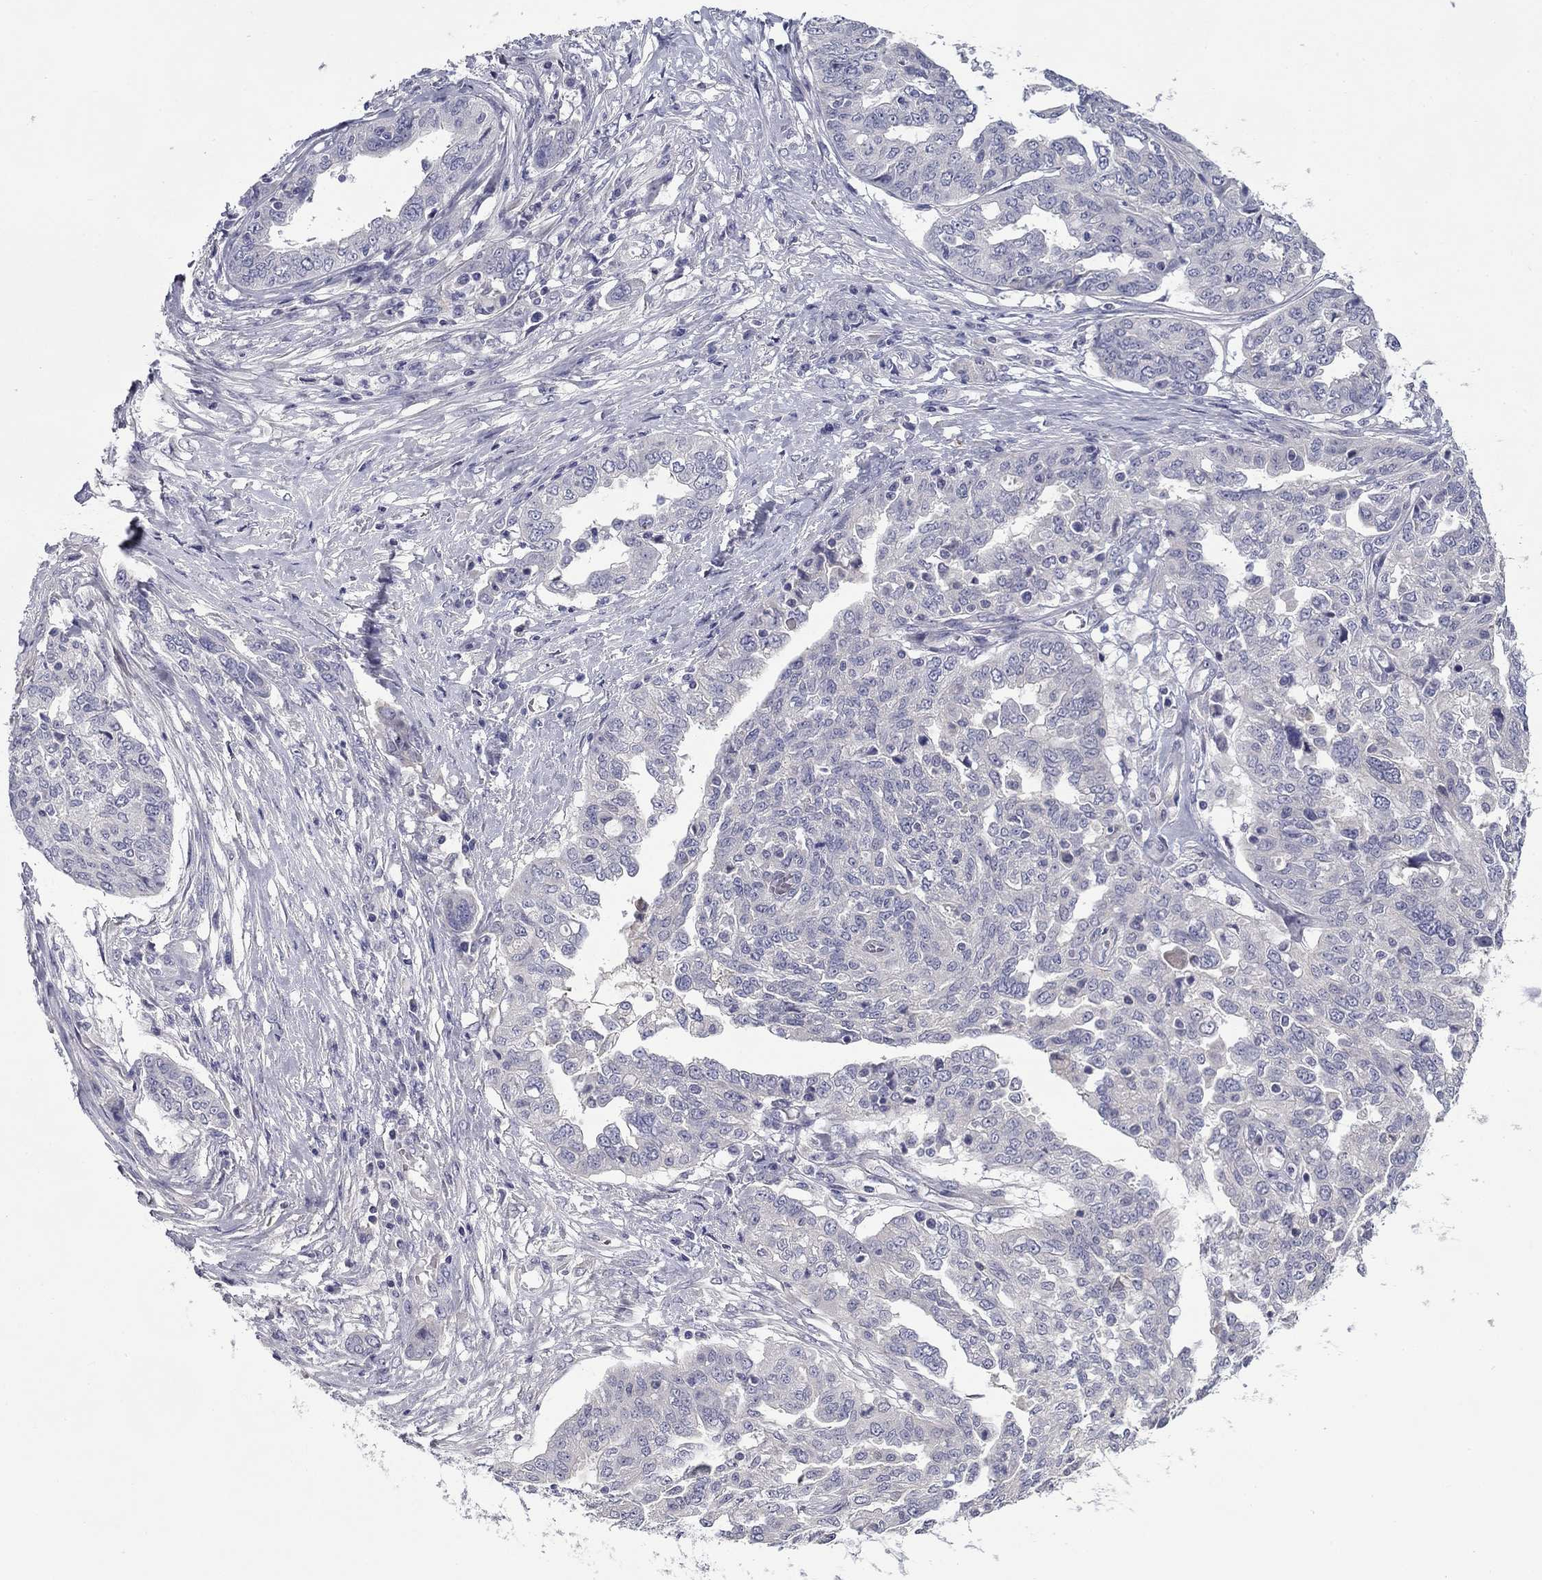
{"staining": {"intensity": "negative", "quantity": "none", "location": "none"}, "tissue": "ovarian cancer", "cell_type": "Tumor cells", "image_type": "cancer", "snomed": [{"axis": "morphology", "description": "Cystadenocarcinoma, serous, NOS"}, {"axis": "topography", "description": "Ovary"}], "caption": "Ovarian serous cystadenocarcinoma was stained to show a protein in brown. There is no significant expression in tumor cells.", "gene": "SPATA7", "patient": {"sex": "female", "age": 67}}